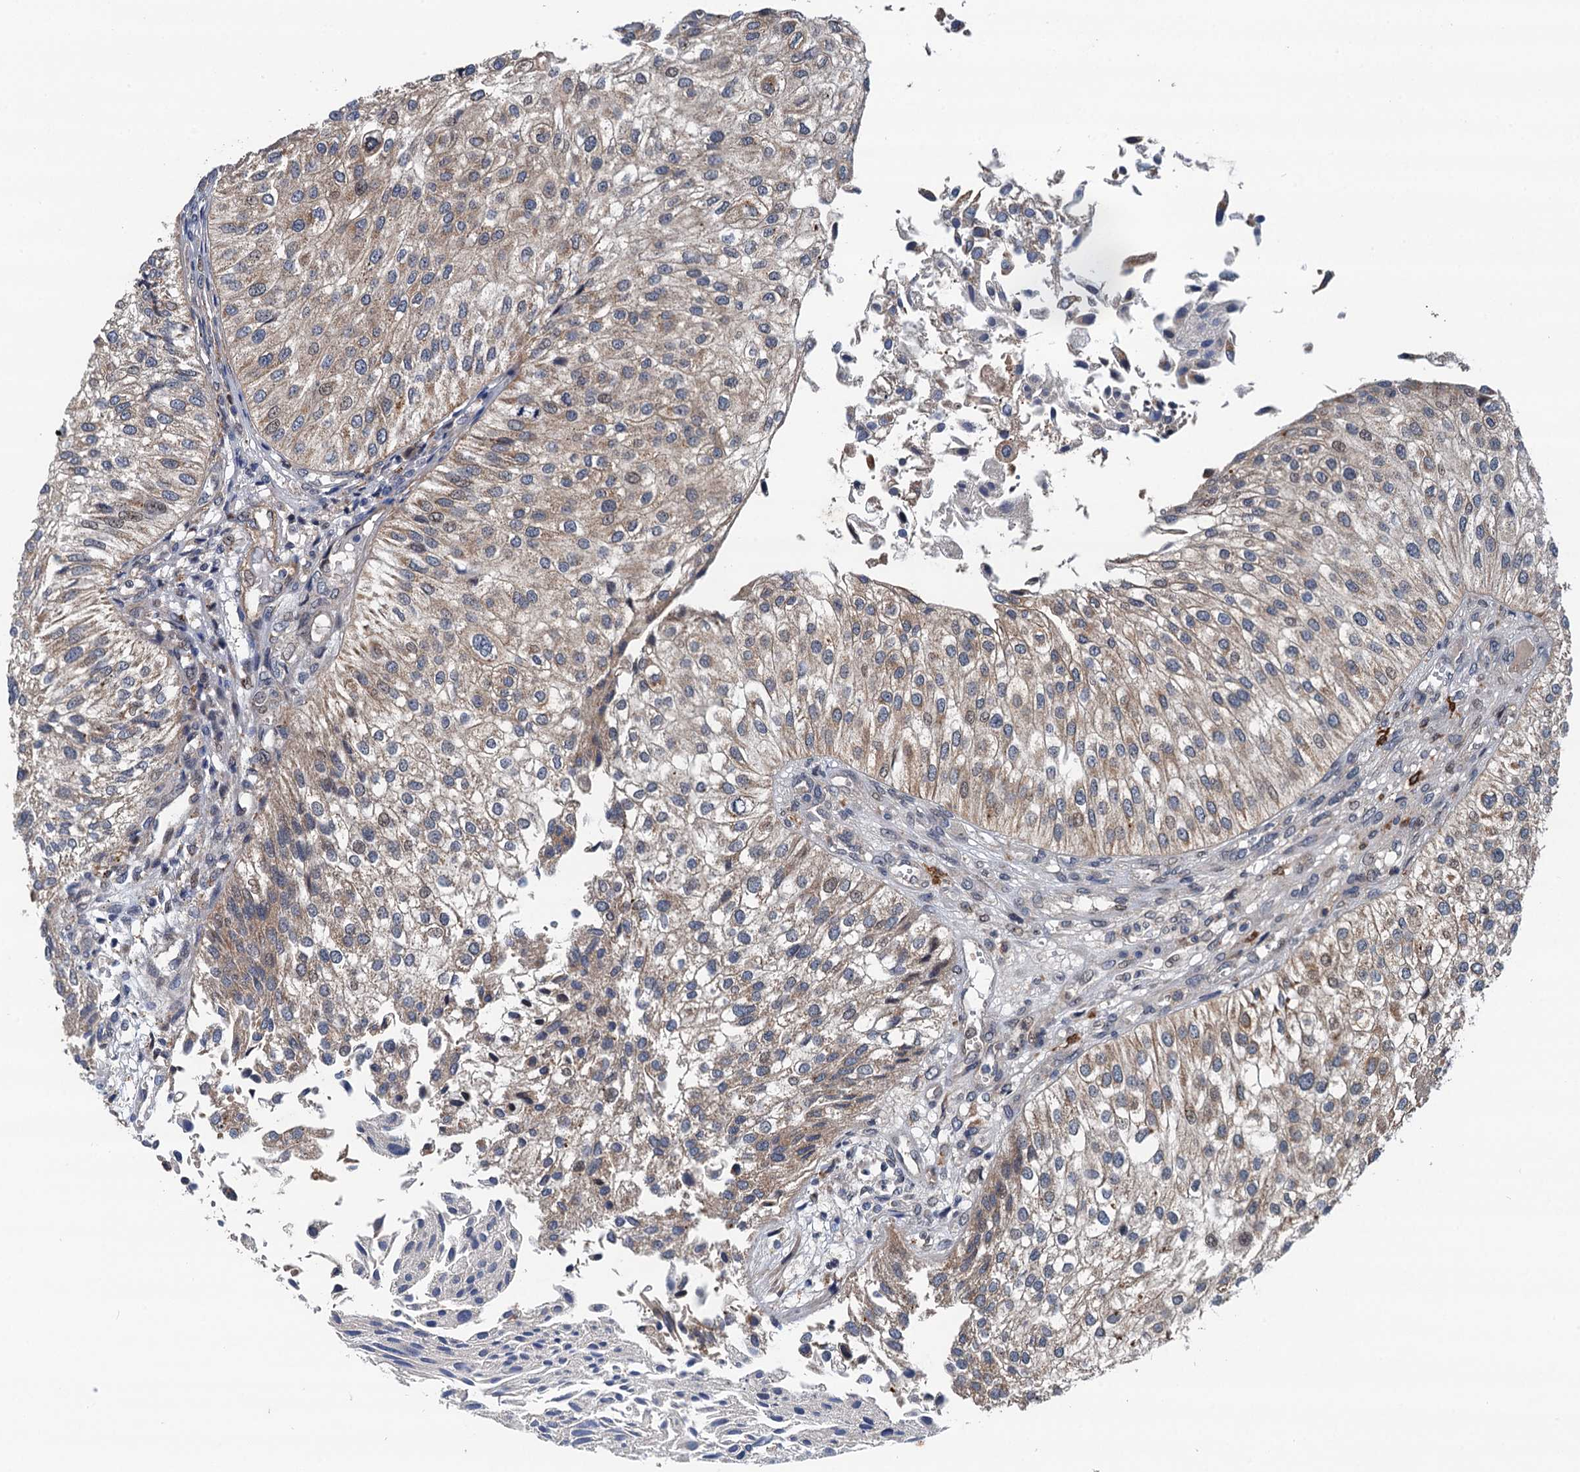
{"staining": {"intensity": "moderate", "quantity": "25%-75%", "location": "cytoplasmic/membranous"}, "tissue": "urothelial cancer", "cell_type": "Tumor cells", "image_type": "cancer", "snomed": [{"axis": "morphology", "description": "Urothelial carcinoma, Low grade"}, {"axis": "topography", "description": "Urinary bladder"}], "caption": "Tumor cells show medium levels of moderate cytoplasmic/membranous positivity in approximately 25%-75% of cells in urothelial carcinoma (low-grade).", "gene": "NLRP10", "patient": {"sex": "female", "age": 89}}